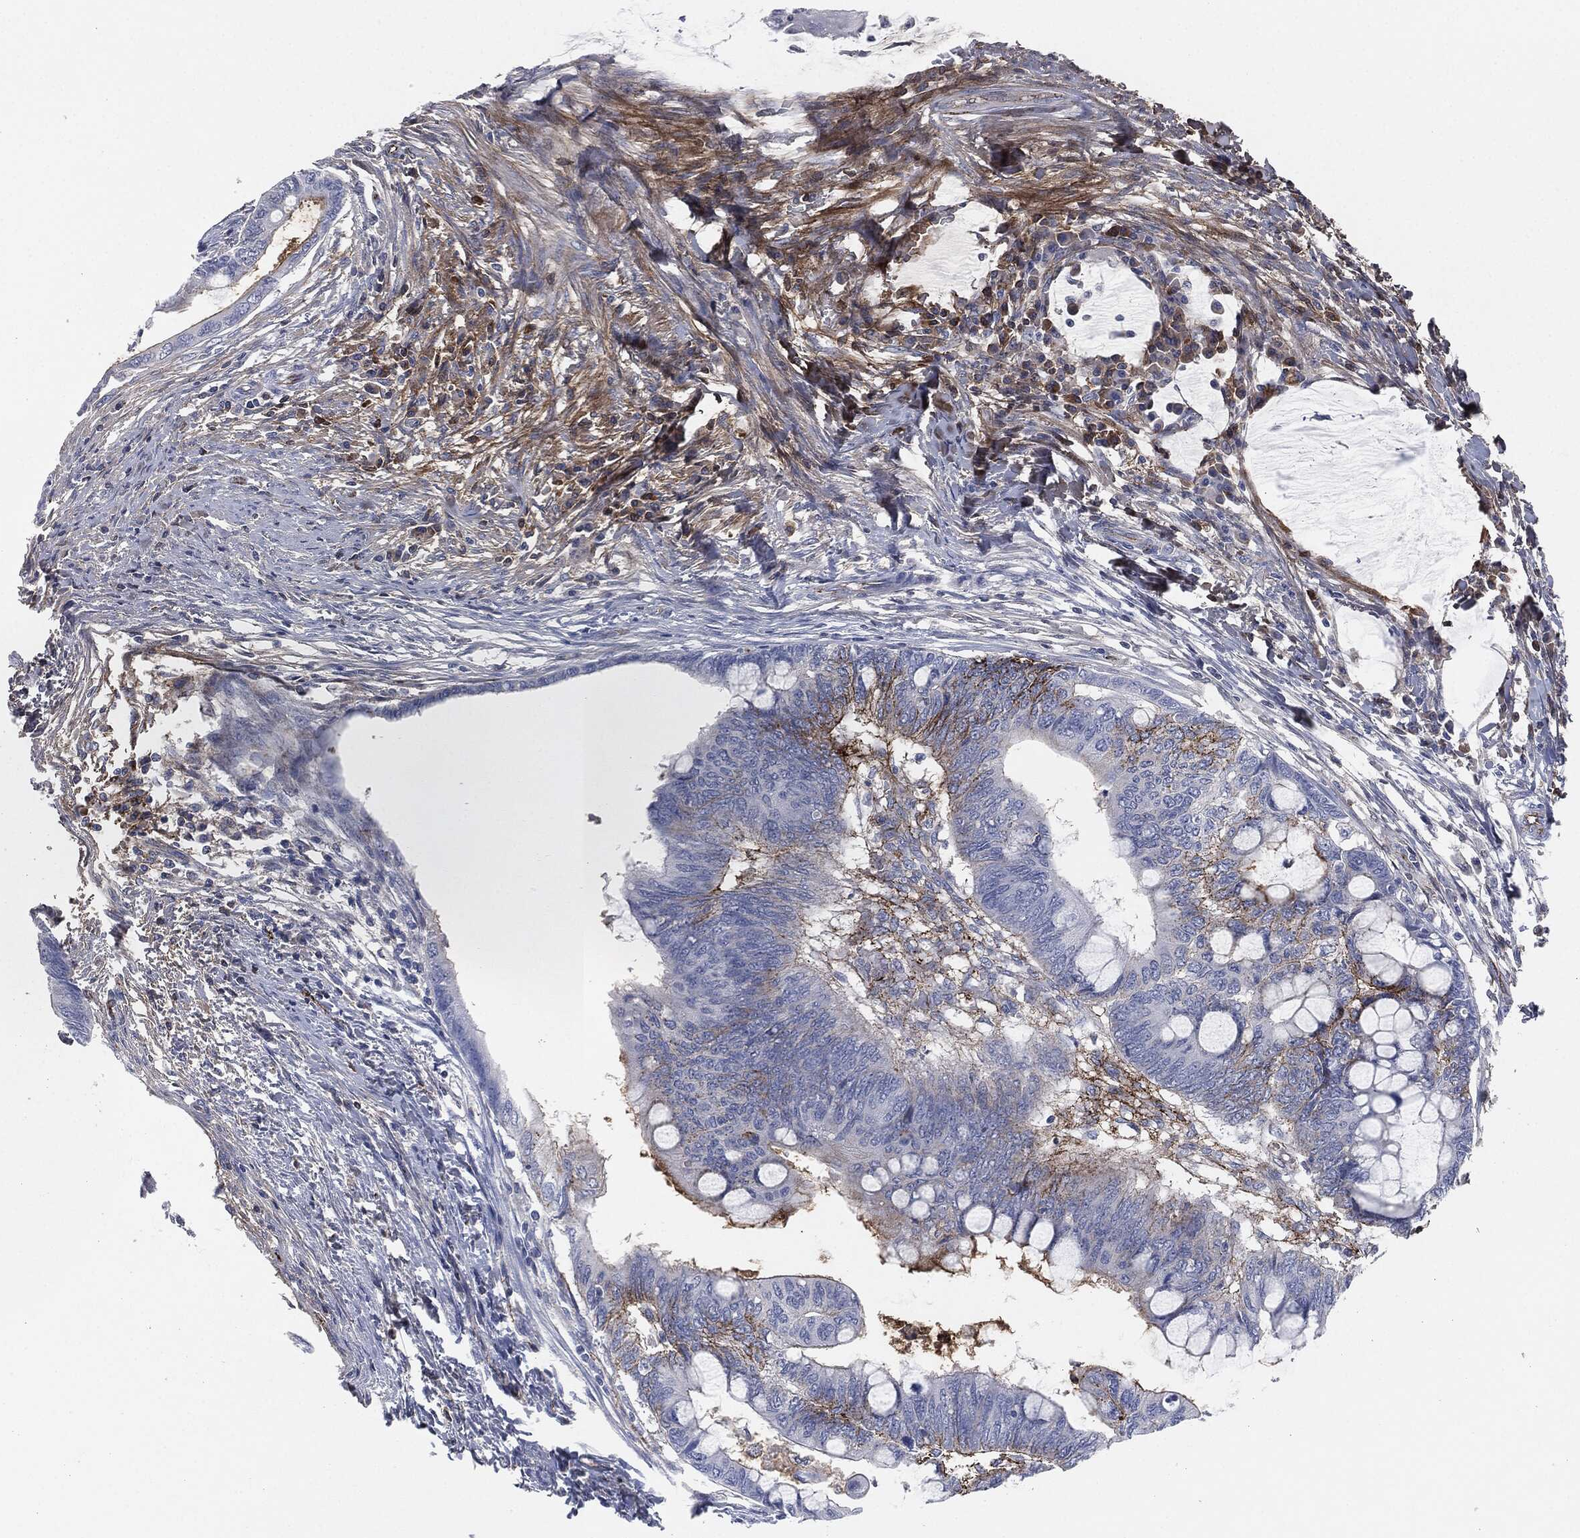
{"staining": {"intensity": "strong", "quantity": "25%-75%", "location": "cytoplasmic/membranous"}, "tissue": "colorectal cancer", "cell_type": "Tumor cells", "image_type": "cancer", "snomed": [{"axis": "morphology", "description": "Normal tissue, NOS"}, {"axis": "morphology", "description": "Adenocarcinoma, NOS"}, {"axis": "topography", "description": "Rectum"}, {"axis": "topography", "description": "Peripheral nerve tissue"}], "caption": "A high amount of strong cytoplasmic/membranous staining is seen in about 25%-75% of tumor cells in colorectal cancer tissue. Nuclei are stained in blue.", "gene": "APOB", "patient": {"sex": "male", "age": 92}}